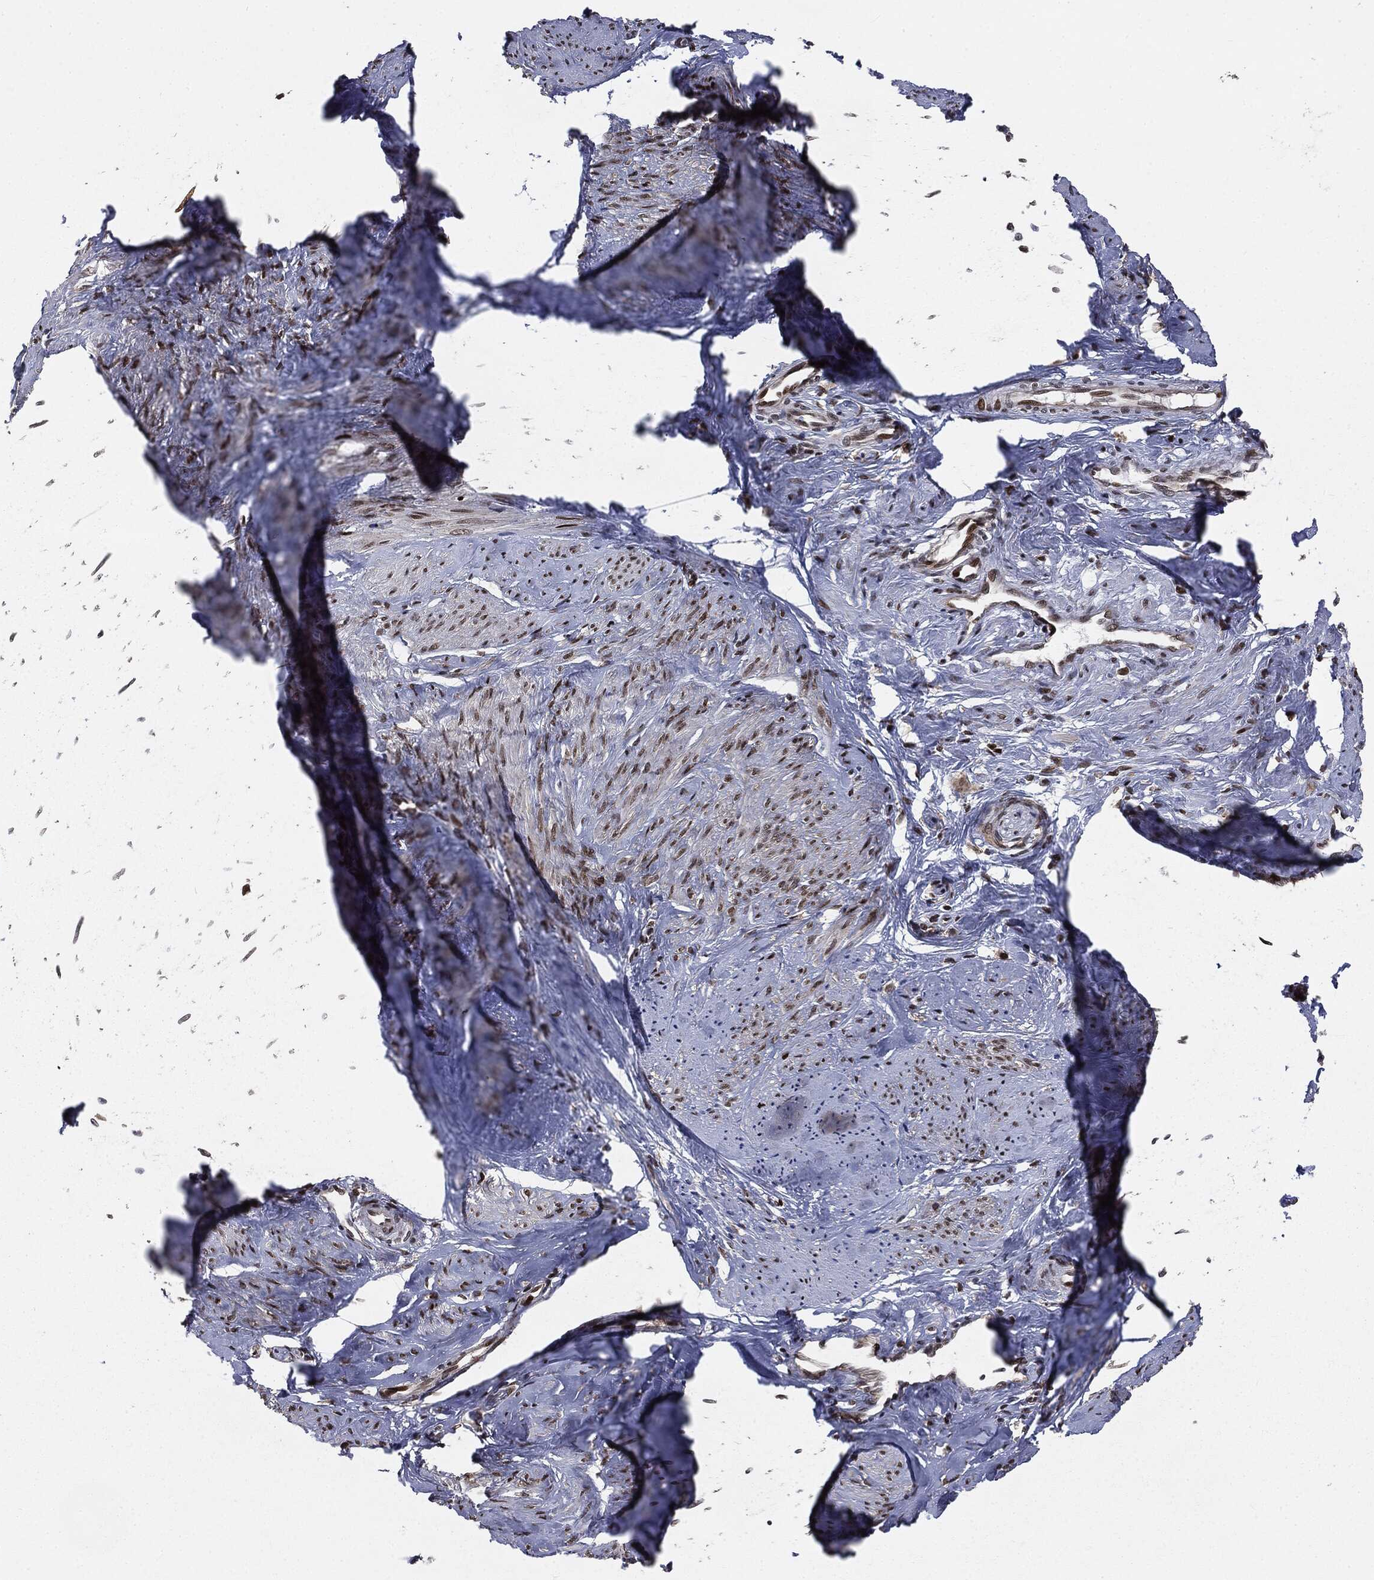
{"staining": {"intensity": "strong", "quantity": "25%-75%", "location": "nuclear"}, "tissue": "smooth muscle", "cell_type": "Smooth muscle cells", "image_type": "normal", "snomed": [{"axis": "morphology", "description": "Normal tissue, NOS"}, {"axis": "topography", "description": "Smooth muscle"}], "caption": "Strong nuclear staining for a protein is present in approximately 25%-75% of smooth muscle cells of benign smooth muscle using IHC.", "gene": "DVL2", "patient": {"sex": "female", "age": 48}}